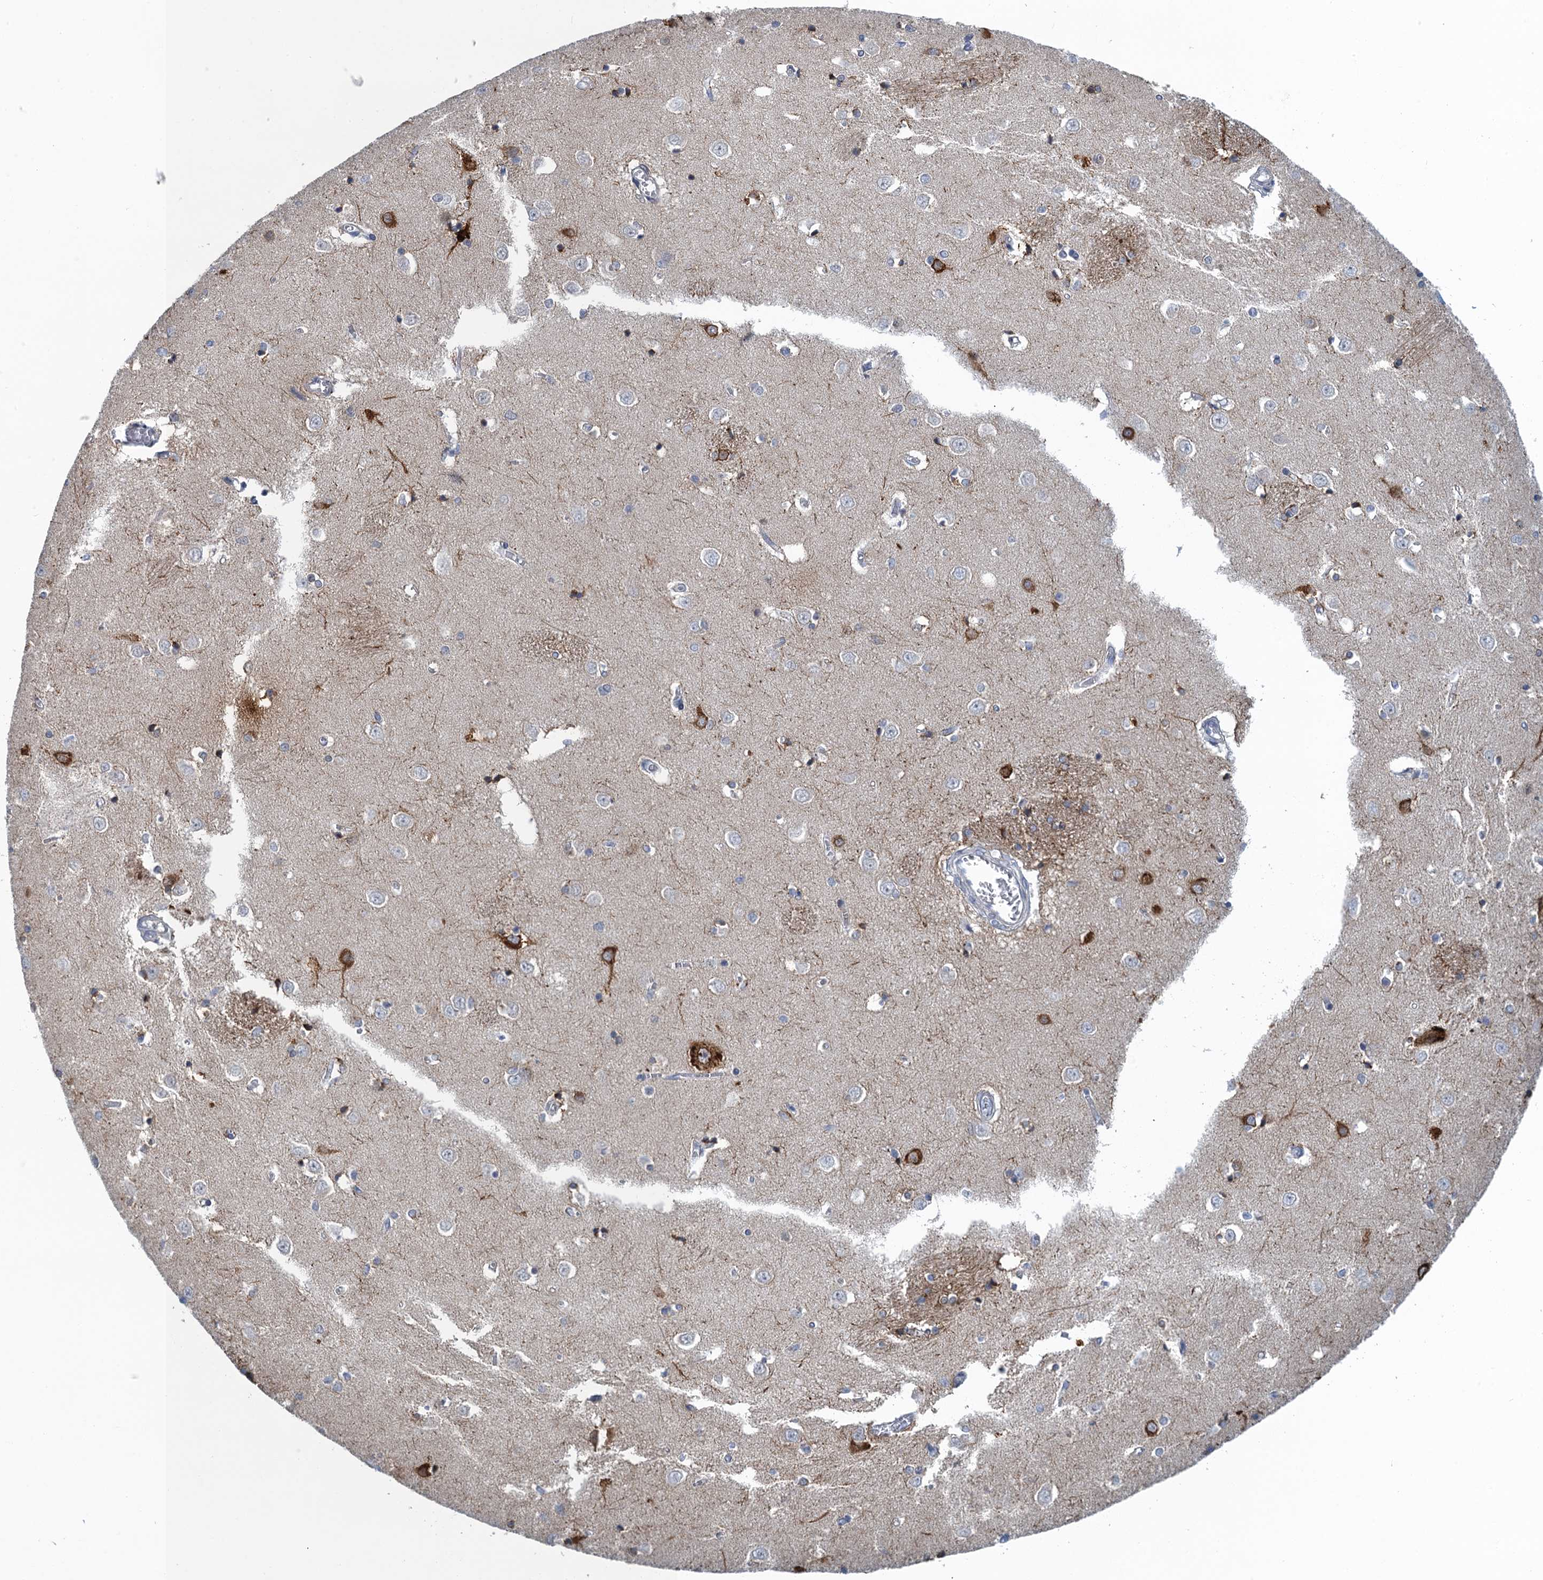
{"staining": {"intensity": "negative", "quantity": "none", "location": "none"}, "tissue": "caudate", "cell_type": "Glial cells", "image_type": "normal", "snomed": [{"axis": "morphology", "description": "Normal tissue, NOS"}, {"axis": "topography", "description": "Lateral ventricle wall"}], "caption": "Image shows no significant protein positivity in glial cells of unremarkable caudate. (DAB (3,3'-diaminobenzidine) immunohistochemistry visualized using brightfield microscopy, high magnification).", "gene": "MRFAP1", "patient": {"sex": "male", "age": 37}}